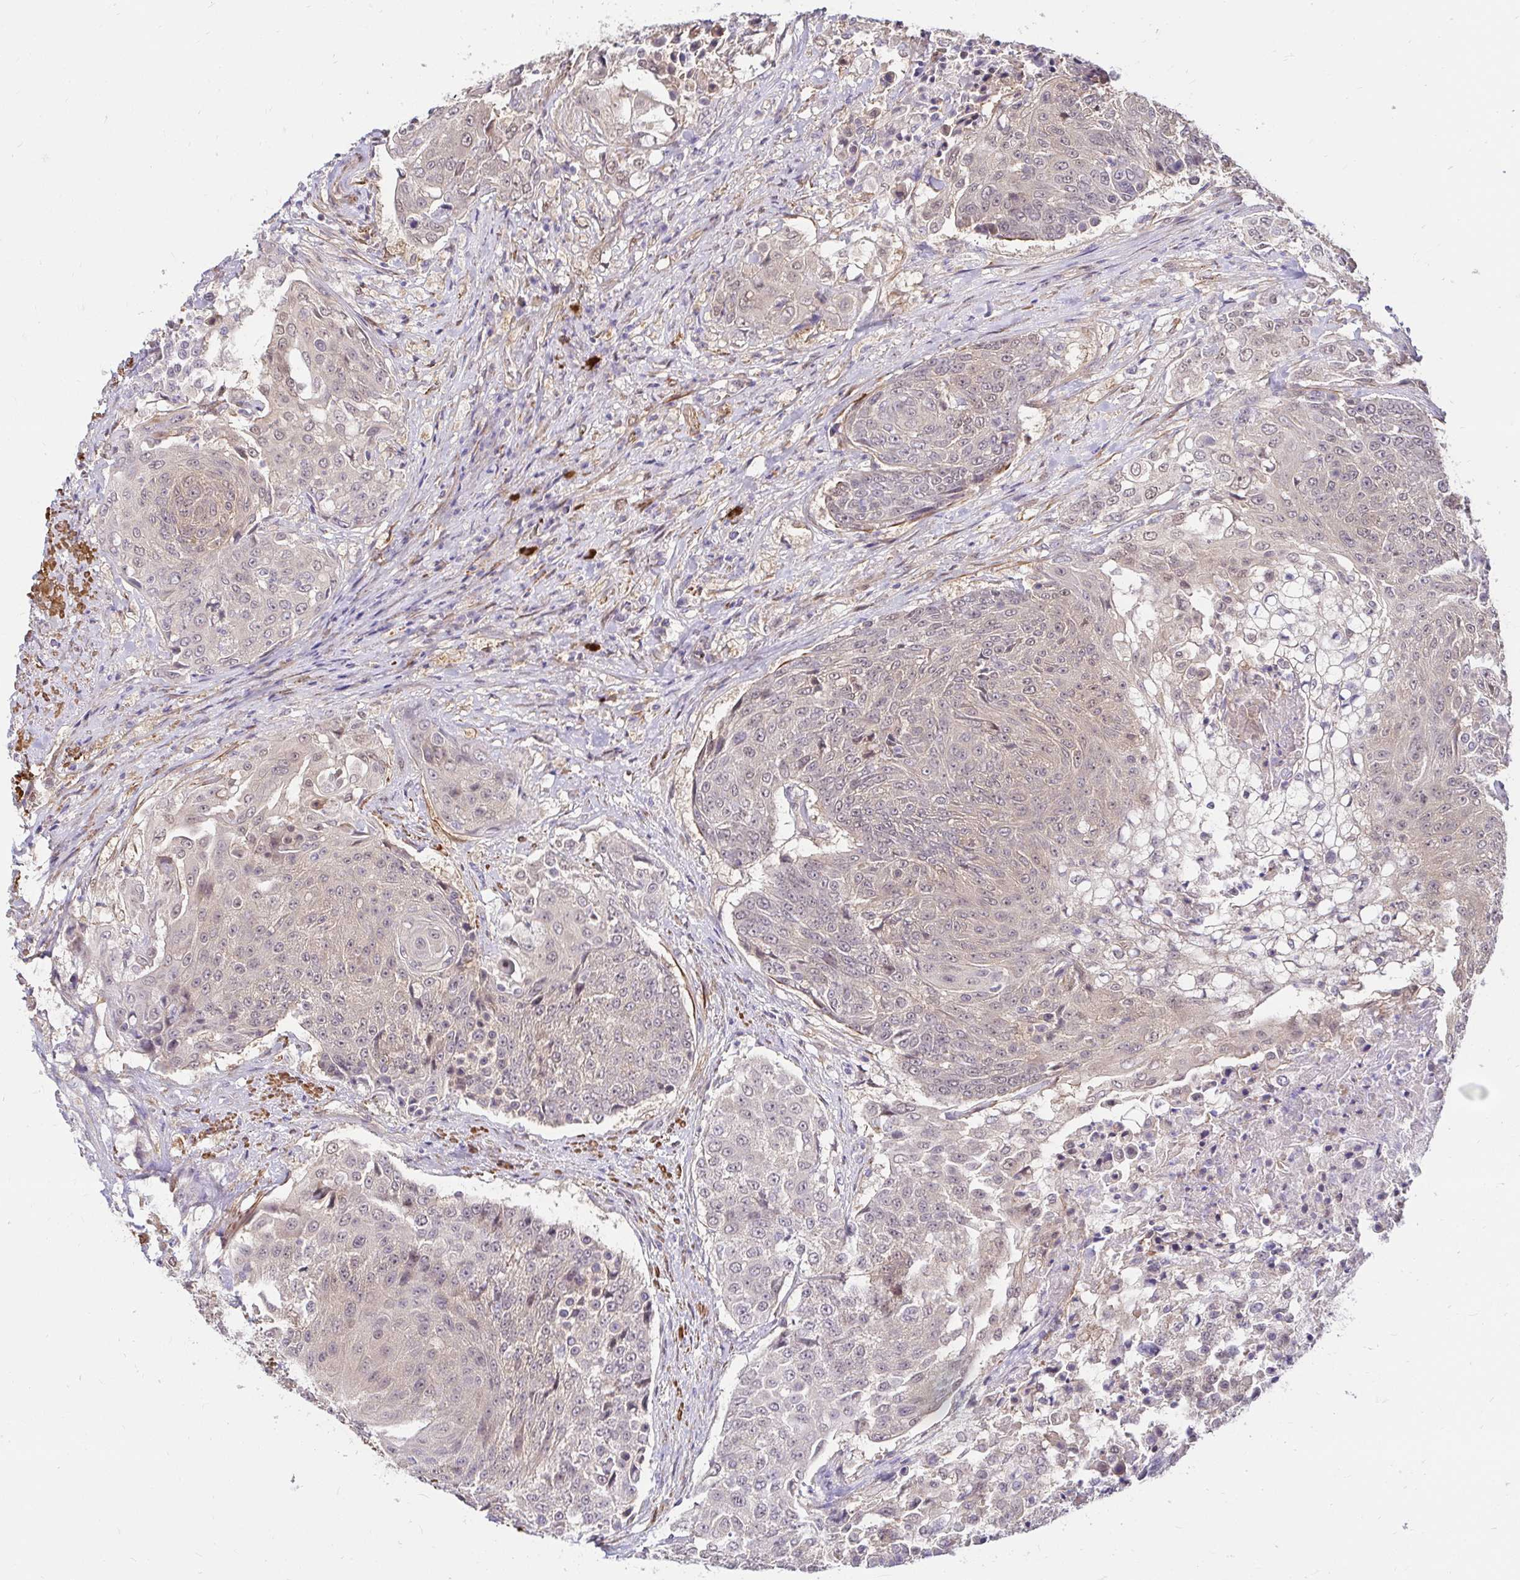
{"staining": {"intensity": "negative", "quantity": "none", "location": "none"}, "tissue": "urothelial cancer", "cell_type": "Tumor cells", "image_type": "cancer", "snomed": [{"axis": "morphology", "description": "Urothelial carcinoma, High grade"}, {"axis": "topography", "description": "Urinary bladder"}], "caption": "High magnification brightfield microscopy of urothelial cancer stained with DAB (3,3'-diaminobenzidine) (brown) and counterstained with hematoxylin (blue): tumor cells show no significant expression.", "gene": "YAP1", "patient": {"sex": "female", "age": 63}}